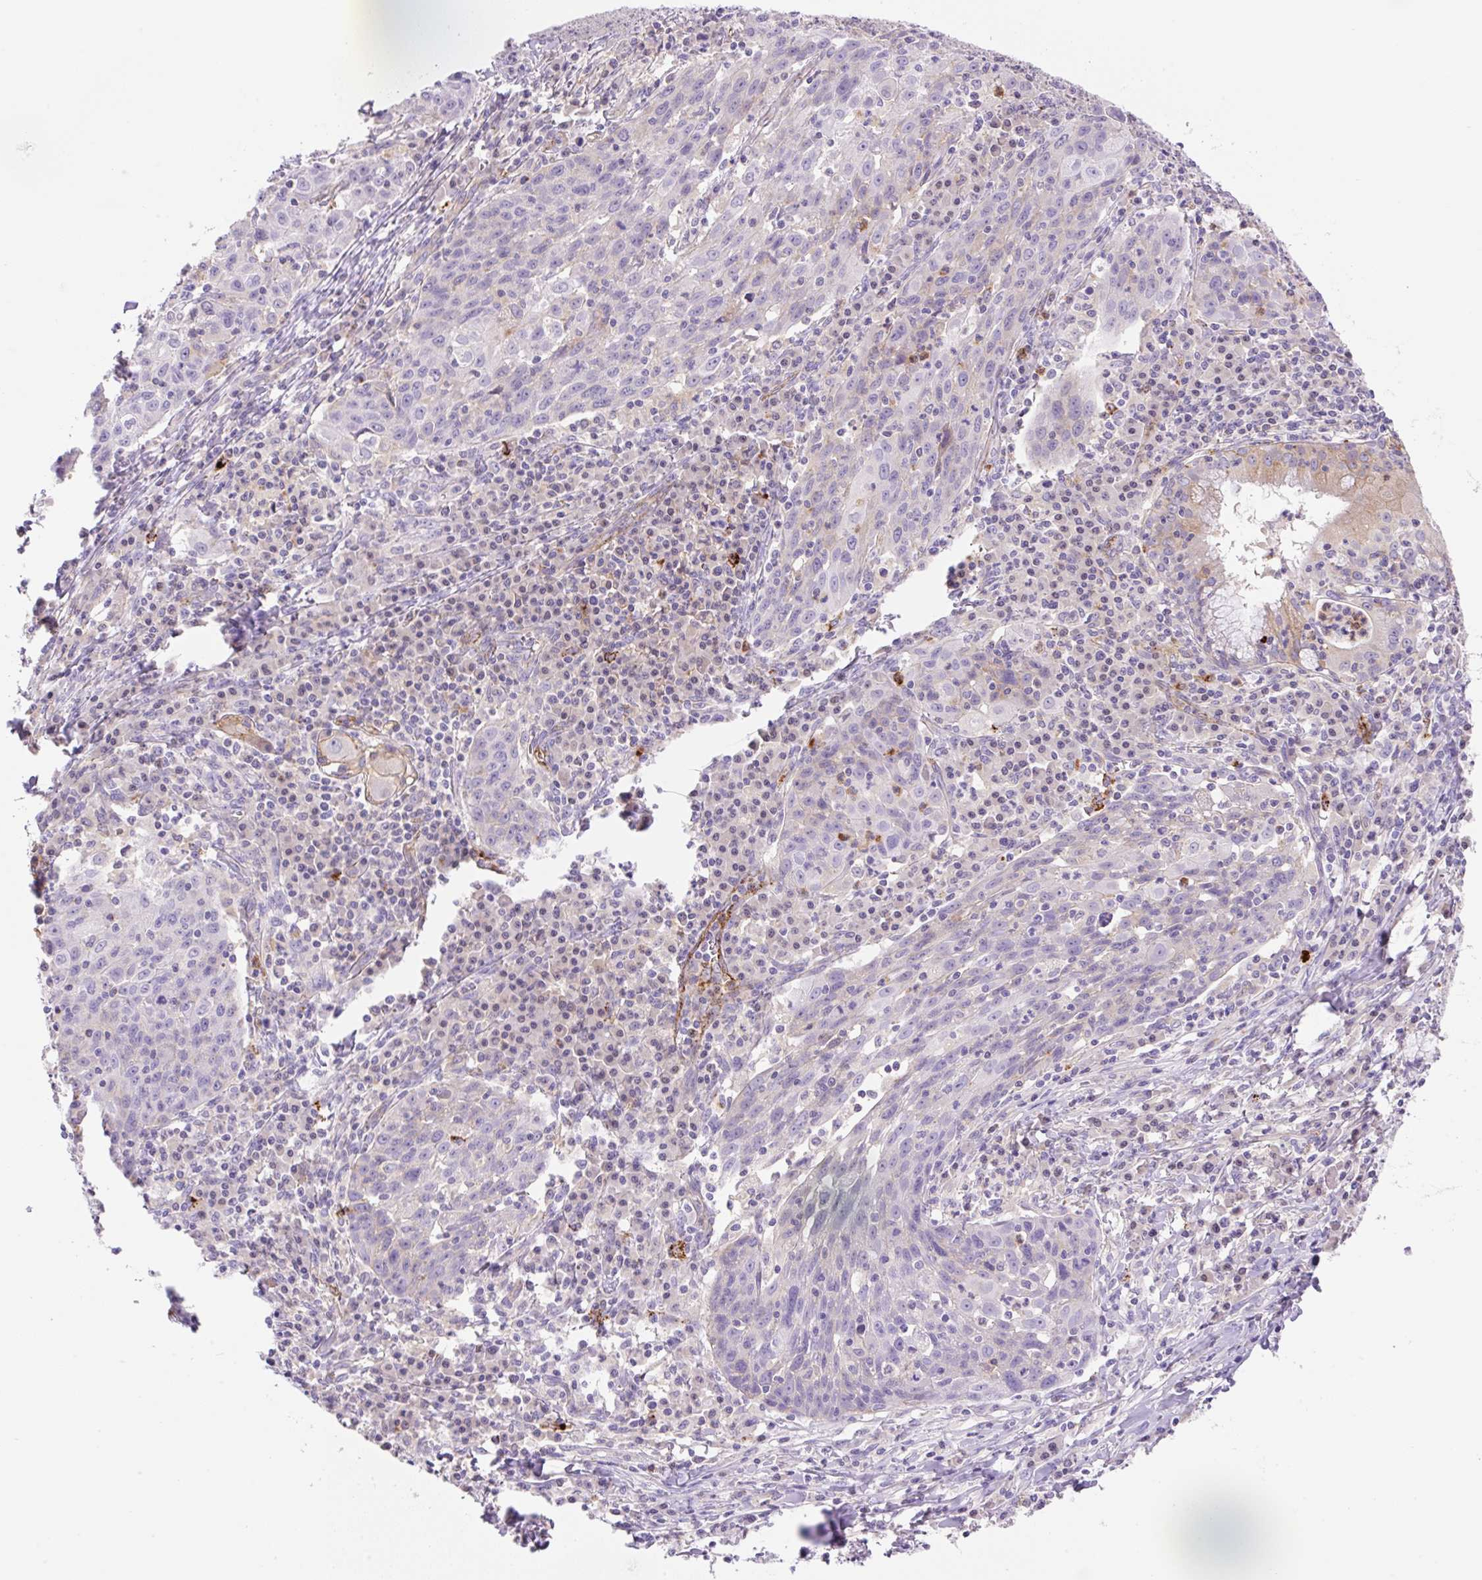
{"staining": {"intensity": "negative", "quantity": "none", "location": "none"}, "tissue": "lung cancer", "cell_type": "Tumor cells", "image_type": "cancer", "snomed": [{"axis": "morphology", "description": "Squamous cell carcinoma, NOS"}, {"axis": "morphology", "description": "Squamous cell carcinoma, metastatic, NOS"}, {"axis": "topography", "description": "Bronchus"}, {"axis": "topography", "description": "Lung"}], "caption": "Tumor cells show no significant staining in lung cancer (squamous cell carcinoma).", "gene": "TDRD15", "patient": {"sex": "male", "age": 62}}